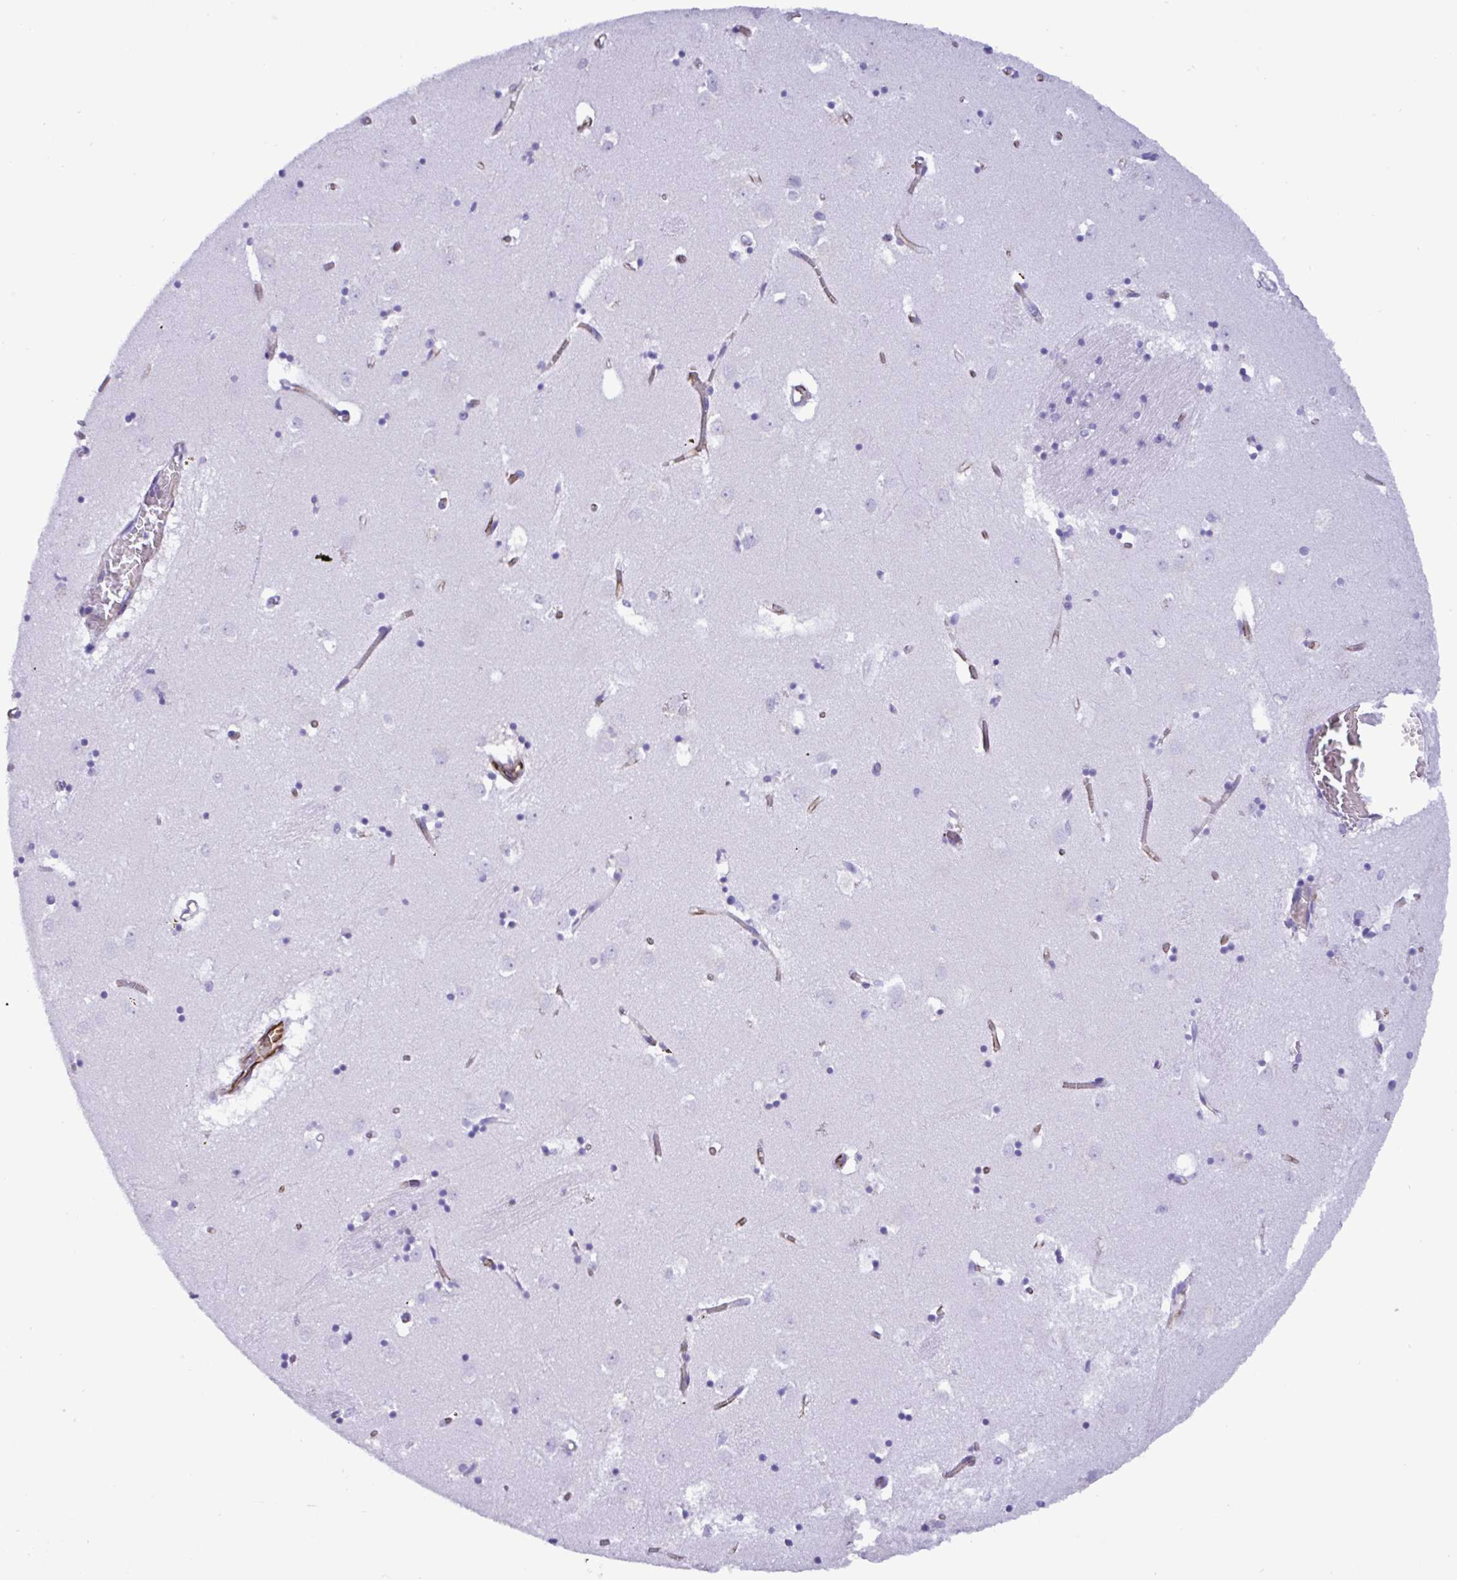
{"staining": {"intensity": "negative", "quantity": "none", "location": "none"}, "tissue": "caudate", "cell_type": "Glial cells", "image_type": "normal", "snomed": [{"axis": "morphology", "description": "Normal tissue, NOS"}, {"axis": "topography", "description": "Lateral ventricle wall"}], "caption": "The photomicrograph shows no significant expression in glial cells of caudate. The staining was performed using DAB to visualize the protein expression in brown, while the nuclei were stained in blue with hematoxylin (Magnification: 20x).", "gene": "SMAD5", "patient": {"sex": "male", "age": 70}}